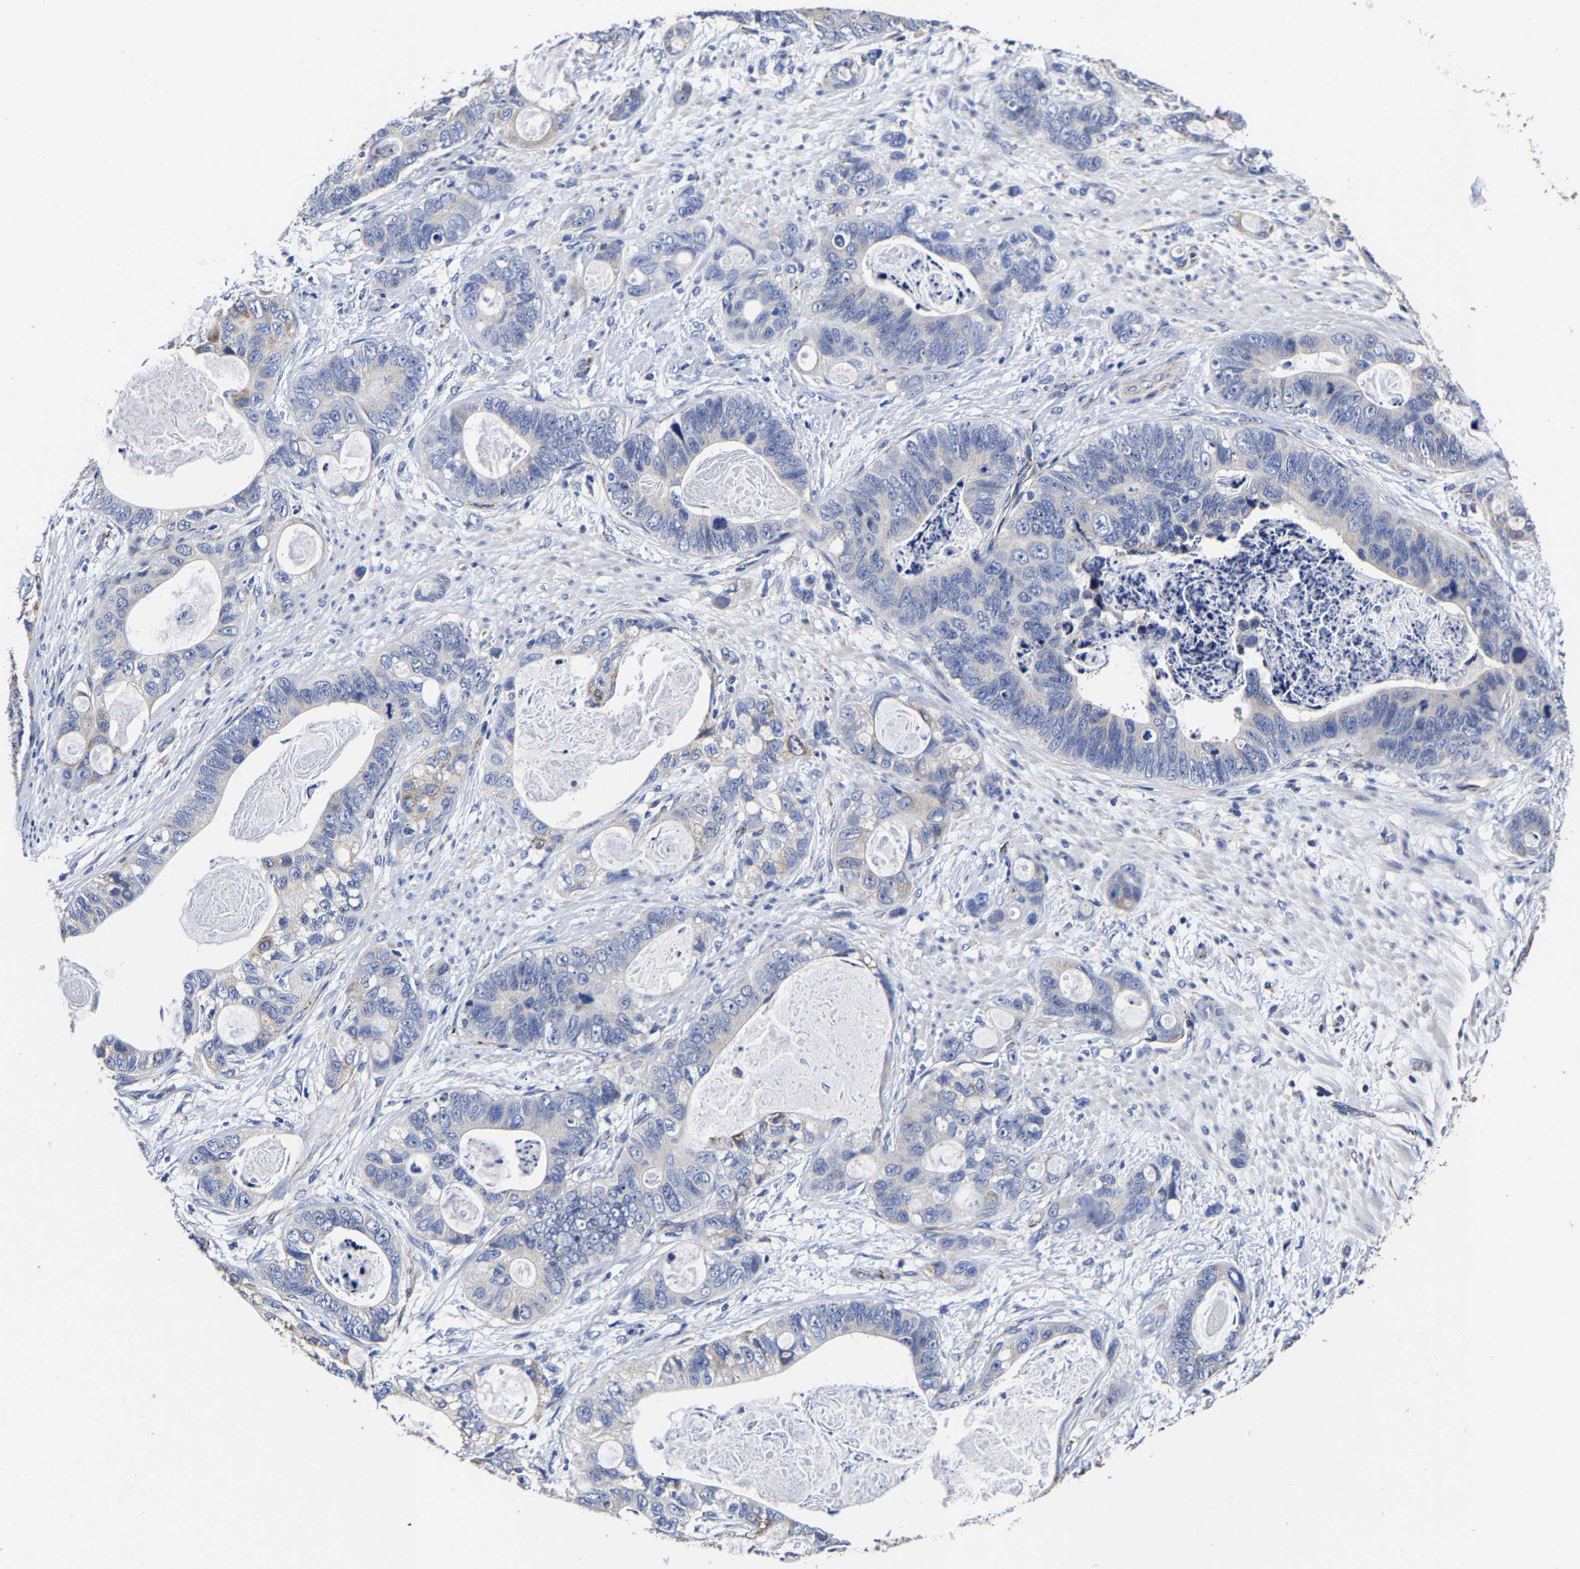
{"staining": {"intensity": "negative", "quantity": "none", "location": "none"}, "tissue": "stomach cancer", "cell_type": "Tumor cells", "image_type": "cancer", "snomed": [{"axis": "morphology", "description": "Normal tissue, NOS"}, {"axis": "morphology", "description": "Adenocarcinoma, NOS"}, {"axis": "topography", "description": "Stomach"}], "caption": "Immunohistochemistry (IHC) histopathology image of neoplastic tissue: human stomach cancer stained with DAB (3,3'-diaminobenzidine) demonstrates no significant protein expression in tumor cells.", "gene": "AASS", "patient": {"sex": "female", "age": 89}}